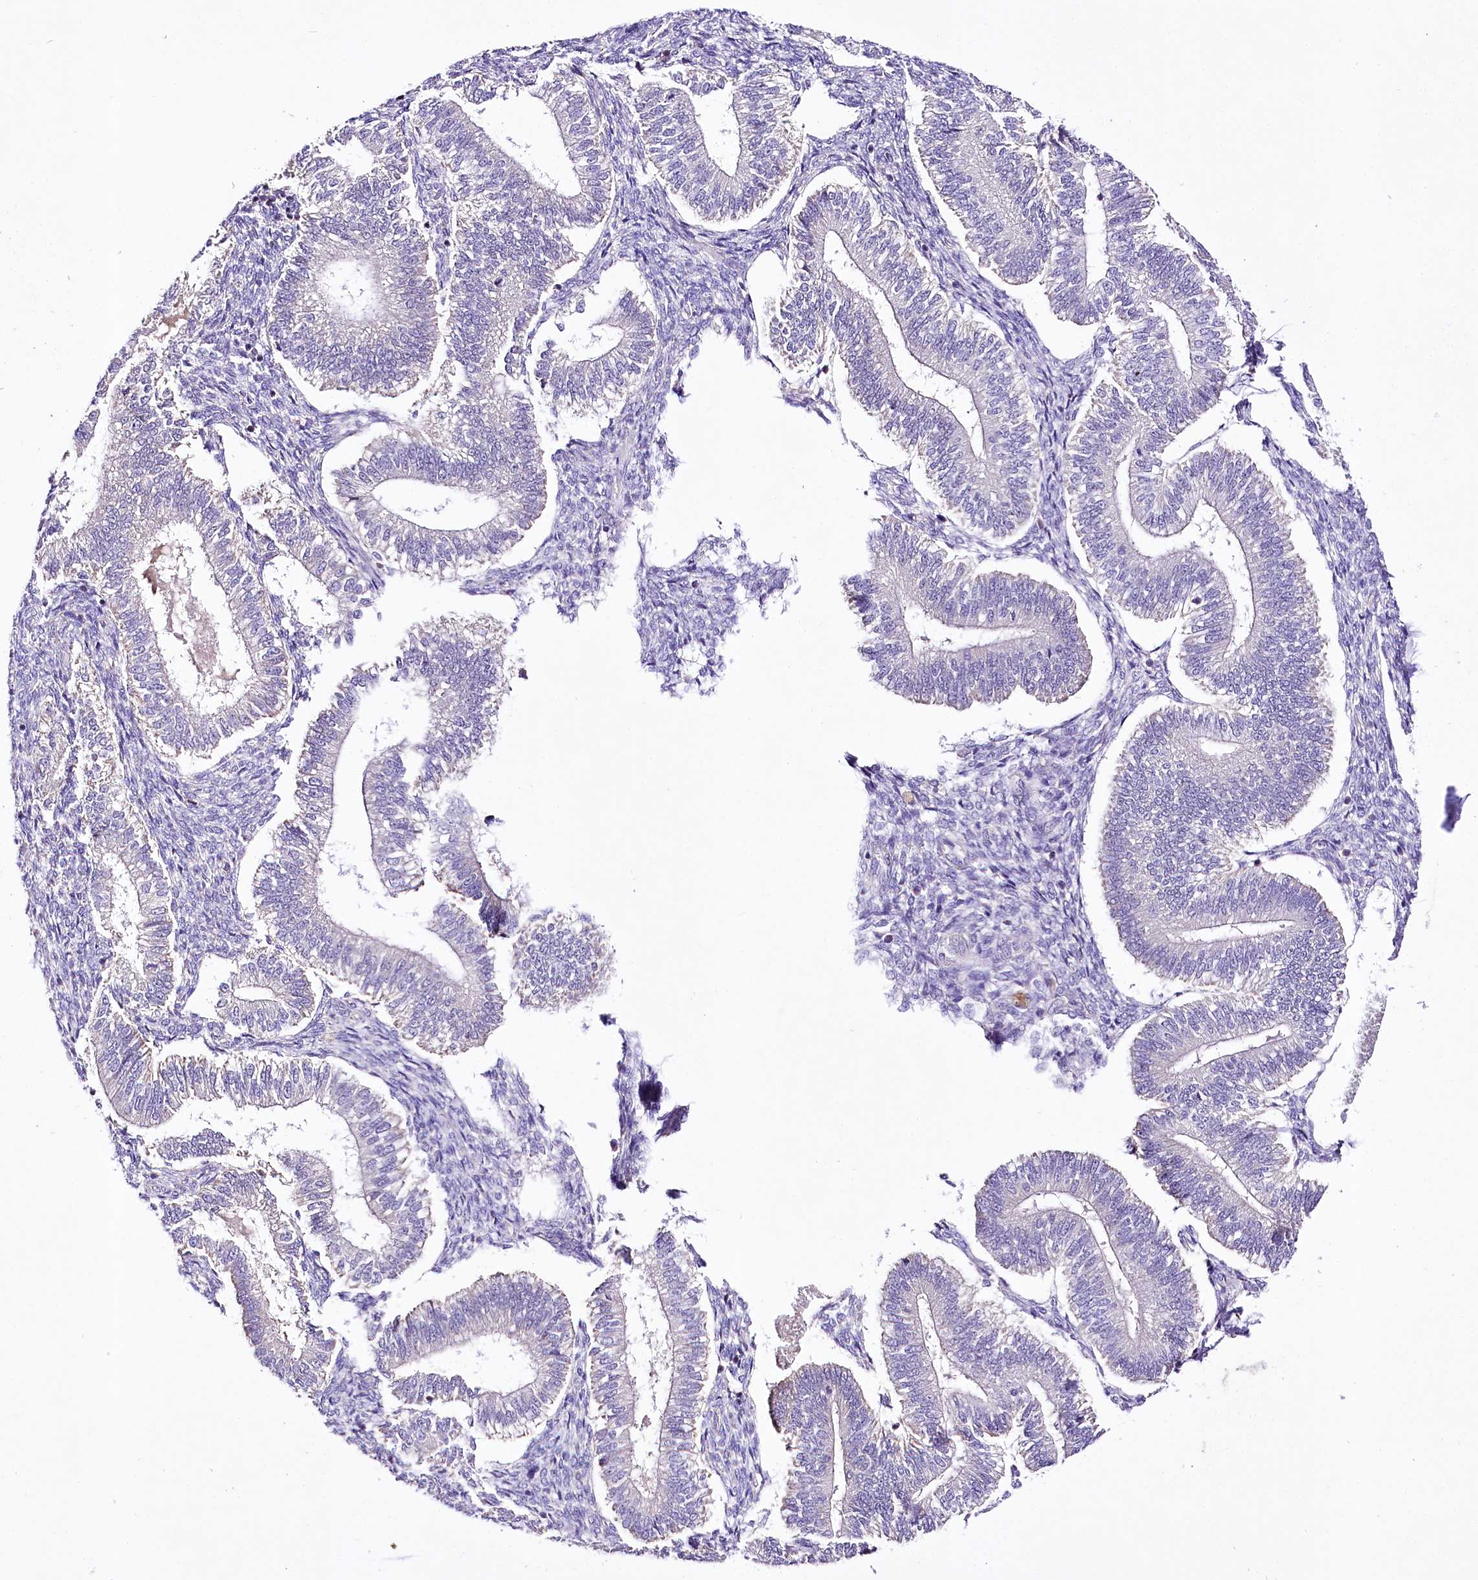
{"staining": {"intensity": "weak", "quantity": "<25%", "location": "cytoplasmic/membranous"}, "tissue": "endometrium", "cell_type": "Cells in endometrial stroma", "image_type": "normal", "snomed": [{"axis": "morphology", "description": "Normal tissue, NOS"}, {"axis": "topography", "description": "Endometrium"}], "caption": "High power microscopy micrograph of an immunohistochemistry (IHC) image of unremarkable endometrium, revealing no significant staining in cells in endometrial stroma. (DAB (3,3'-diaminobenzidine) IHC, high magnification).", "gene": "ATE1", "patient": {"sex": "female", "age": 25}}